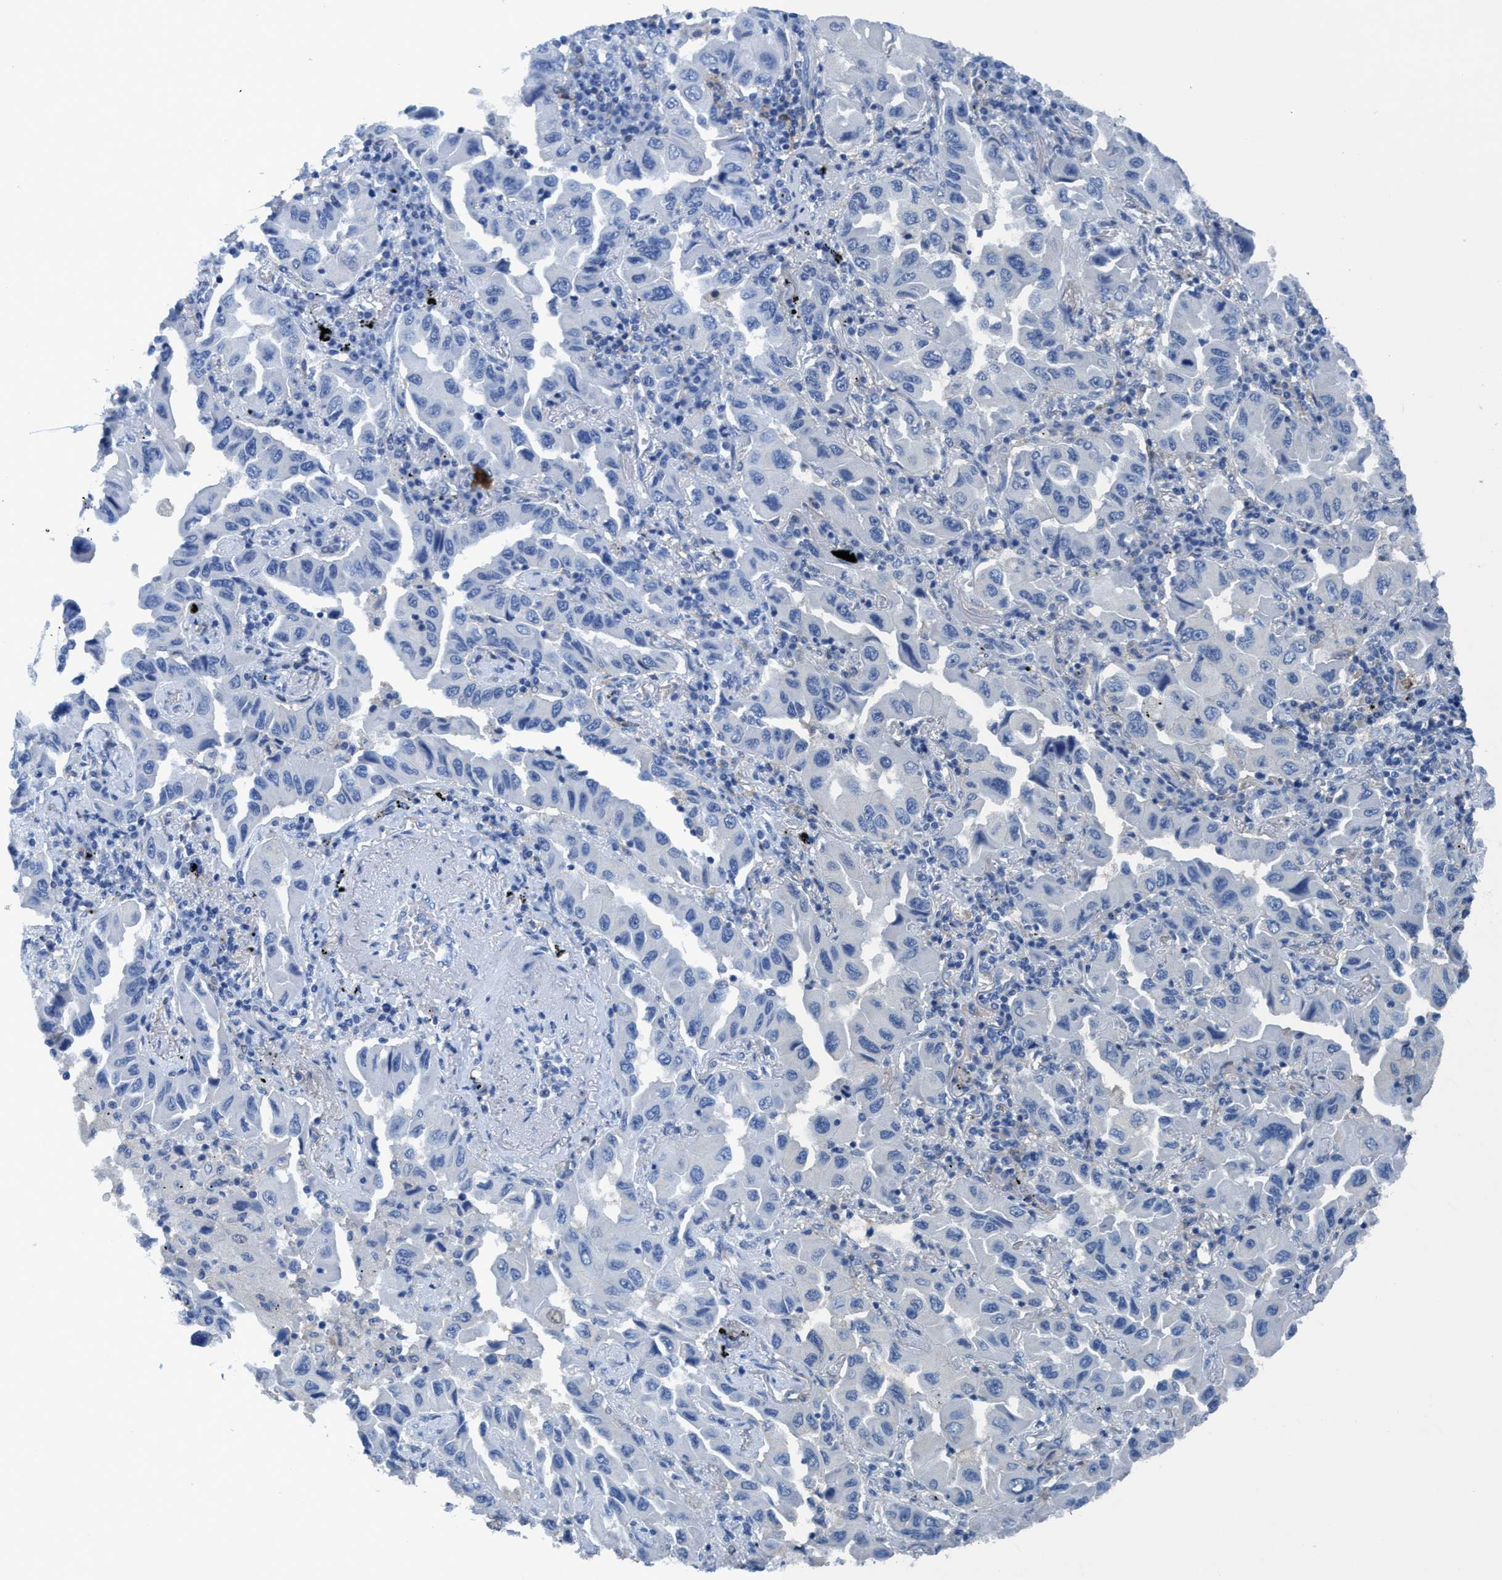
{"staining": {"intensity": "negative", "quantity": "none", "location": "none"}, "tissue": "lung cancer", "cell_type": "Tumor cells", "image_type": "cancer", "snomed": [{"axis": "morphology", "description": "Adenocarcinoma, NOS"}, {"axis": "topography", "description": "Lung"}], "caption": "This is an IHC micrograph of human lung cancer (adenocarcinoma). There is no staining in tumor cells.", "gene": "DNAI1", "patient": {"sex": "female", "age": 65}}